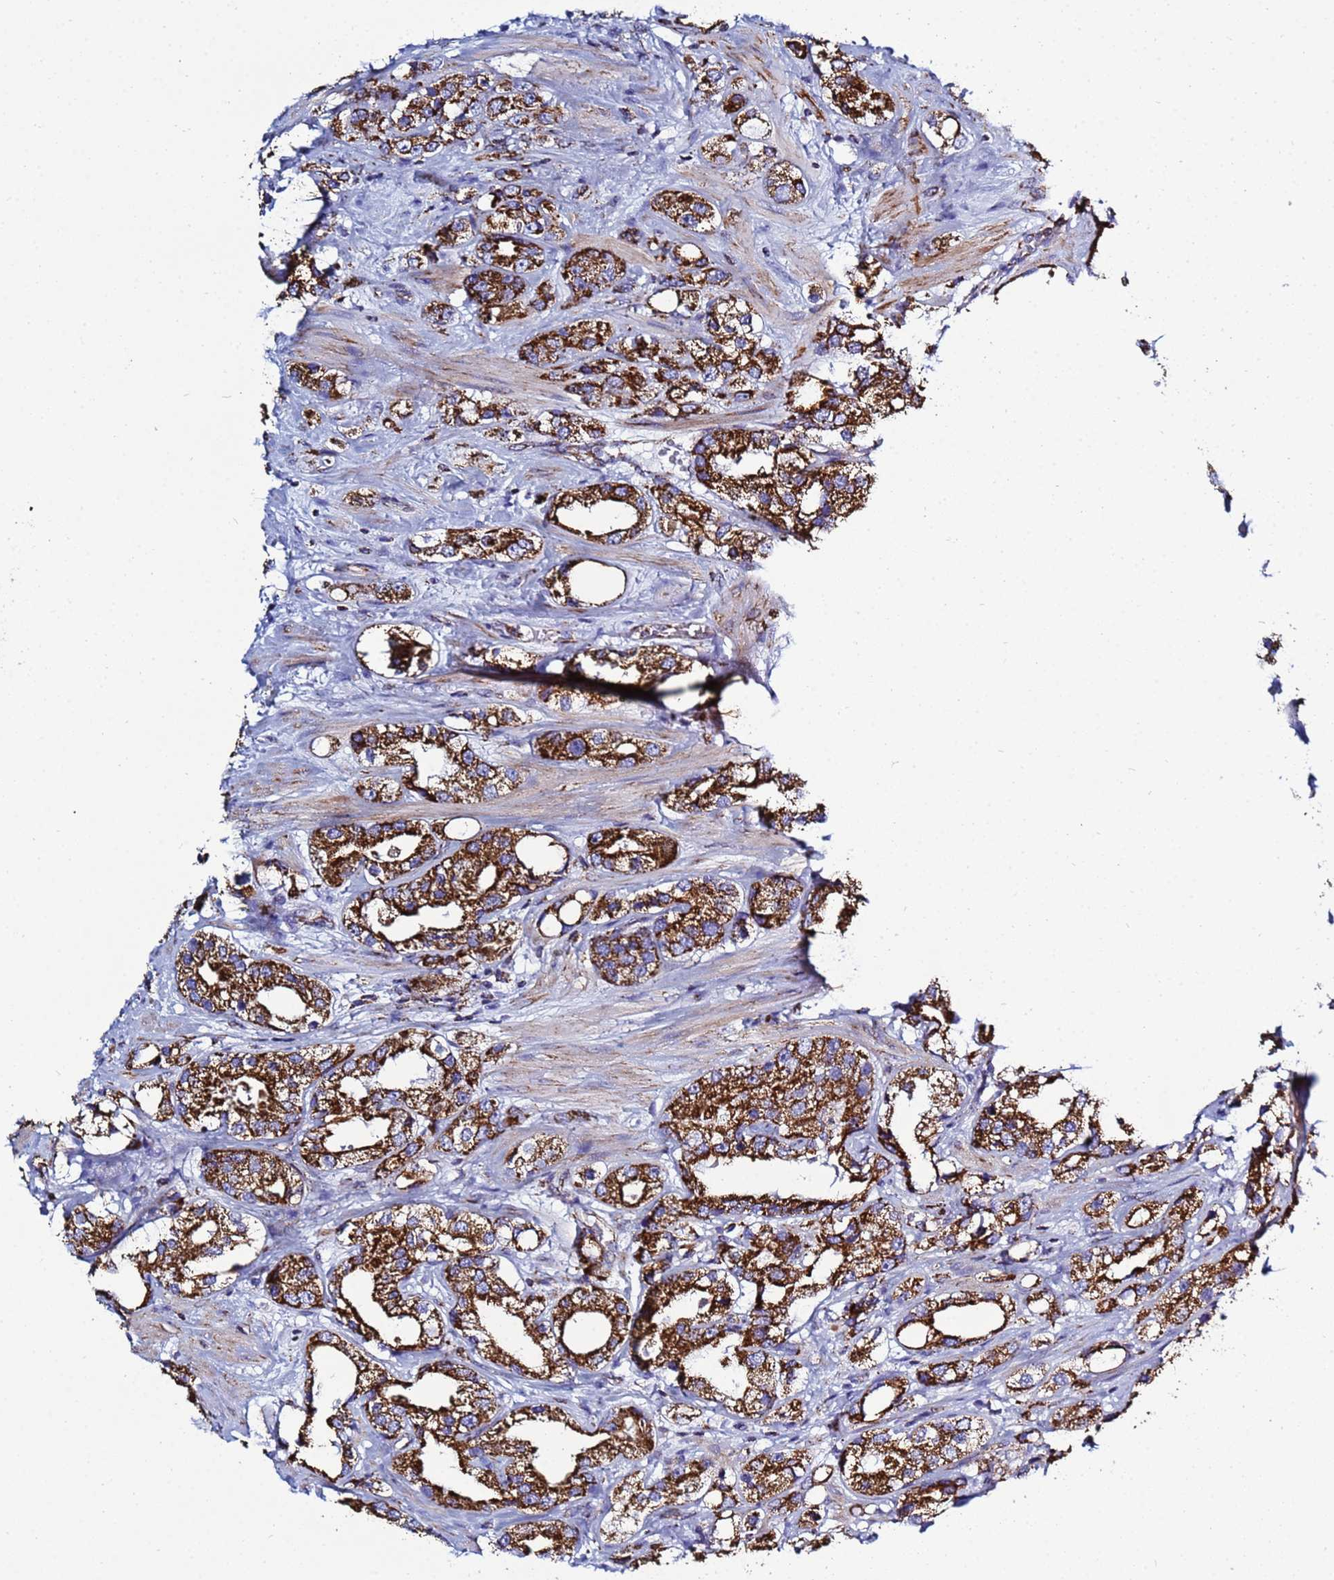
{"staining": {"intensity": "strong", "quantity": ">75%", "location": "cytoplasmic/membranous"}, "tissue": "prostate cancer", "cell_type": "Tumor cells", "image_type": "cancer", "snomed": [{"axis": "morphology", "description": "Adenocarcinoma, NOS"}, {"axis": "topography", "description": "Prostate"}], "caption": "IHC photomicrograph of neoplastic tissue: human prostate adenocarcinoma stained using IHC displays high levels of strong protein expression localized specifically in the cytoplasmic/membranous of tumor cells, appearing as a cytoplasmic/membranous brown color.", "gene": "COQ4", "patient": {"sex": "male", "age": 79}}